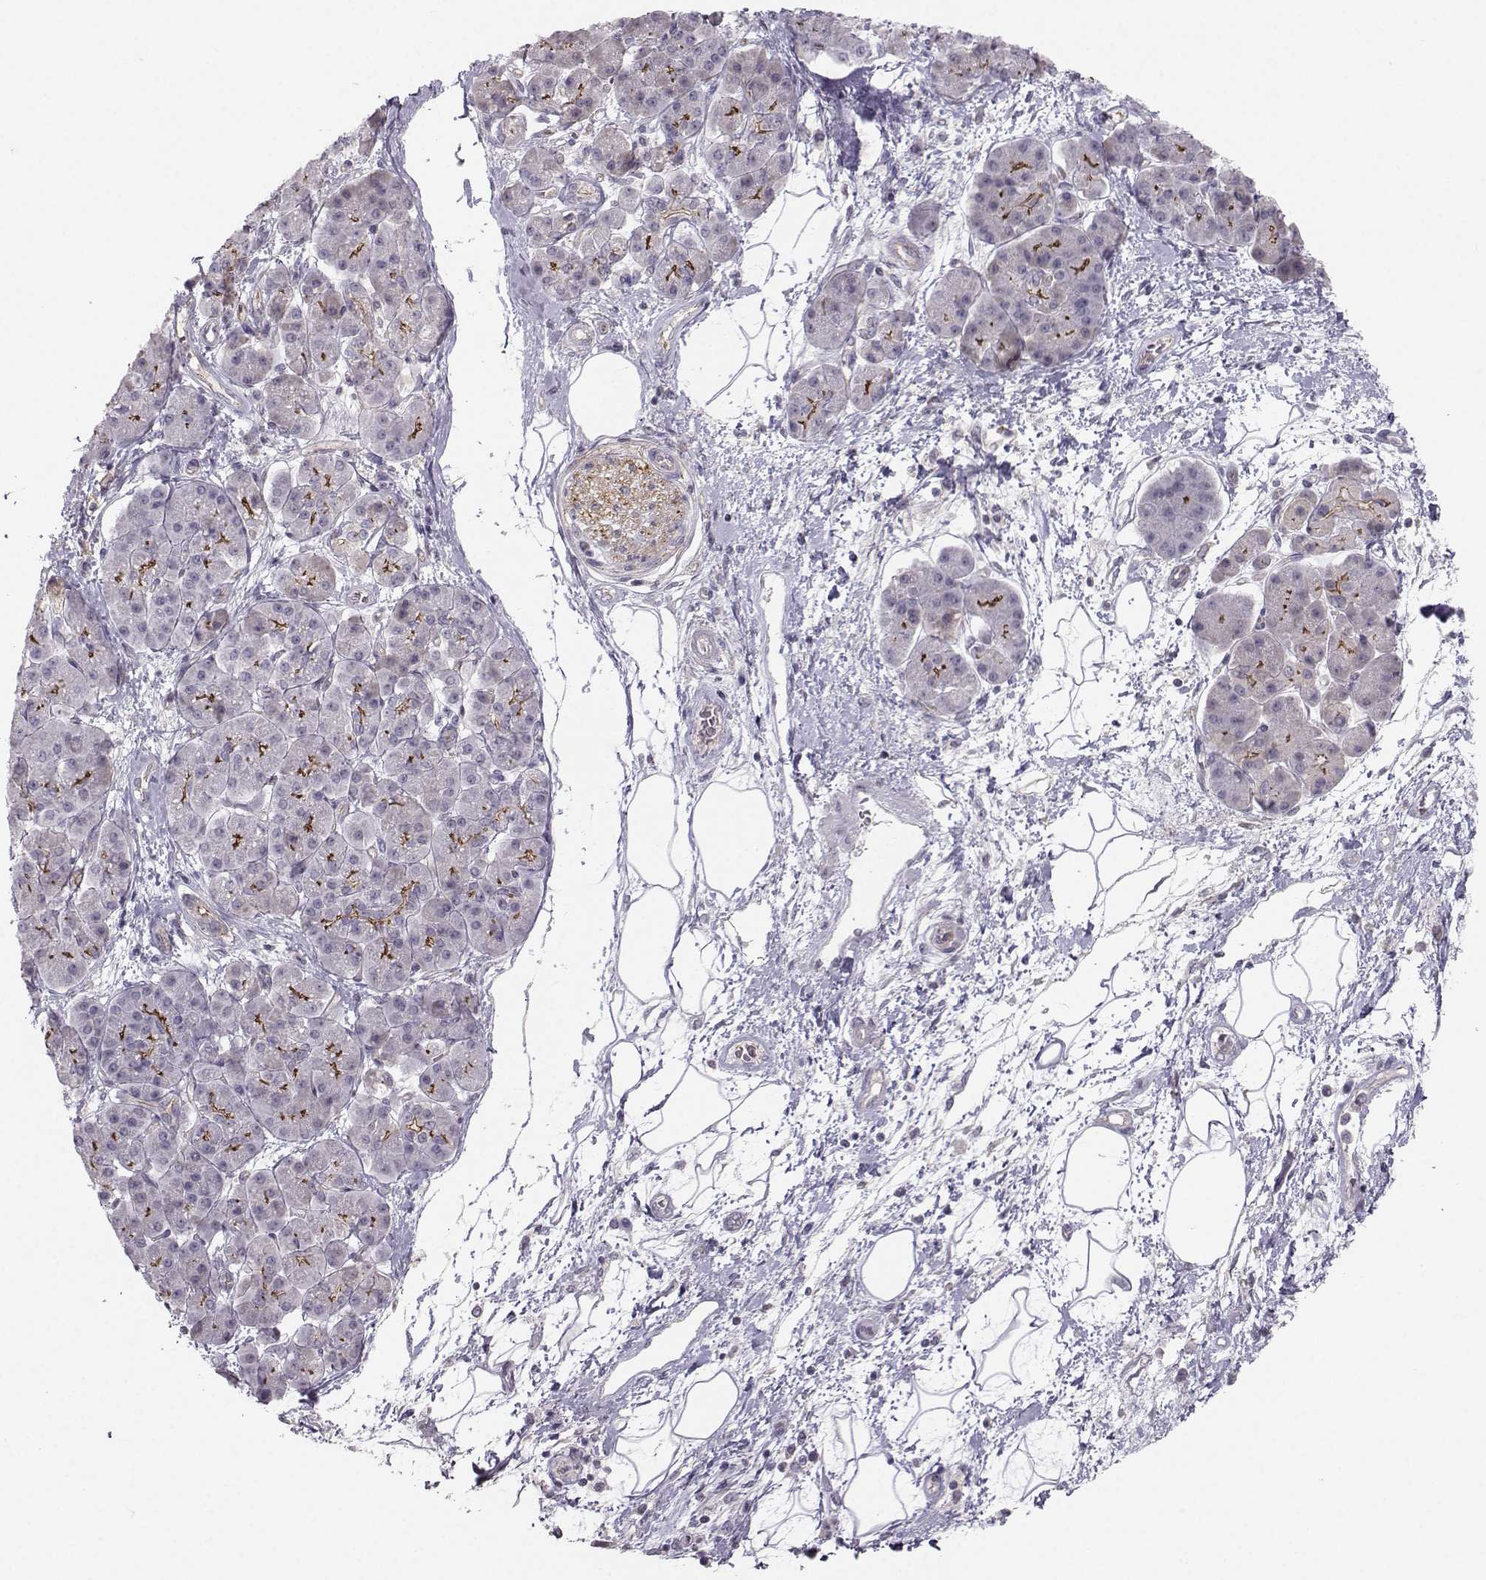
{"staining": {"intensity": "strong", "quantity": "<25%", "location": "cytoplasmic/membranous"}, "tissue": "pancreatic cancer", "cell_type": "Tumor cells", "image_type": "cancer", "snomed": [{"axis": "morphology", "description": "Adenocarcinoma, NOS"}, {"axis": "topography", "description": "Pancreas"}], "caption": "Protein staining reveals strong cytoplasmic/membranous expression in about <25% of tumor cells in pancreatic cancer.", "gene": "MAST1", "patient": {"sex": "female", "age": 73}}